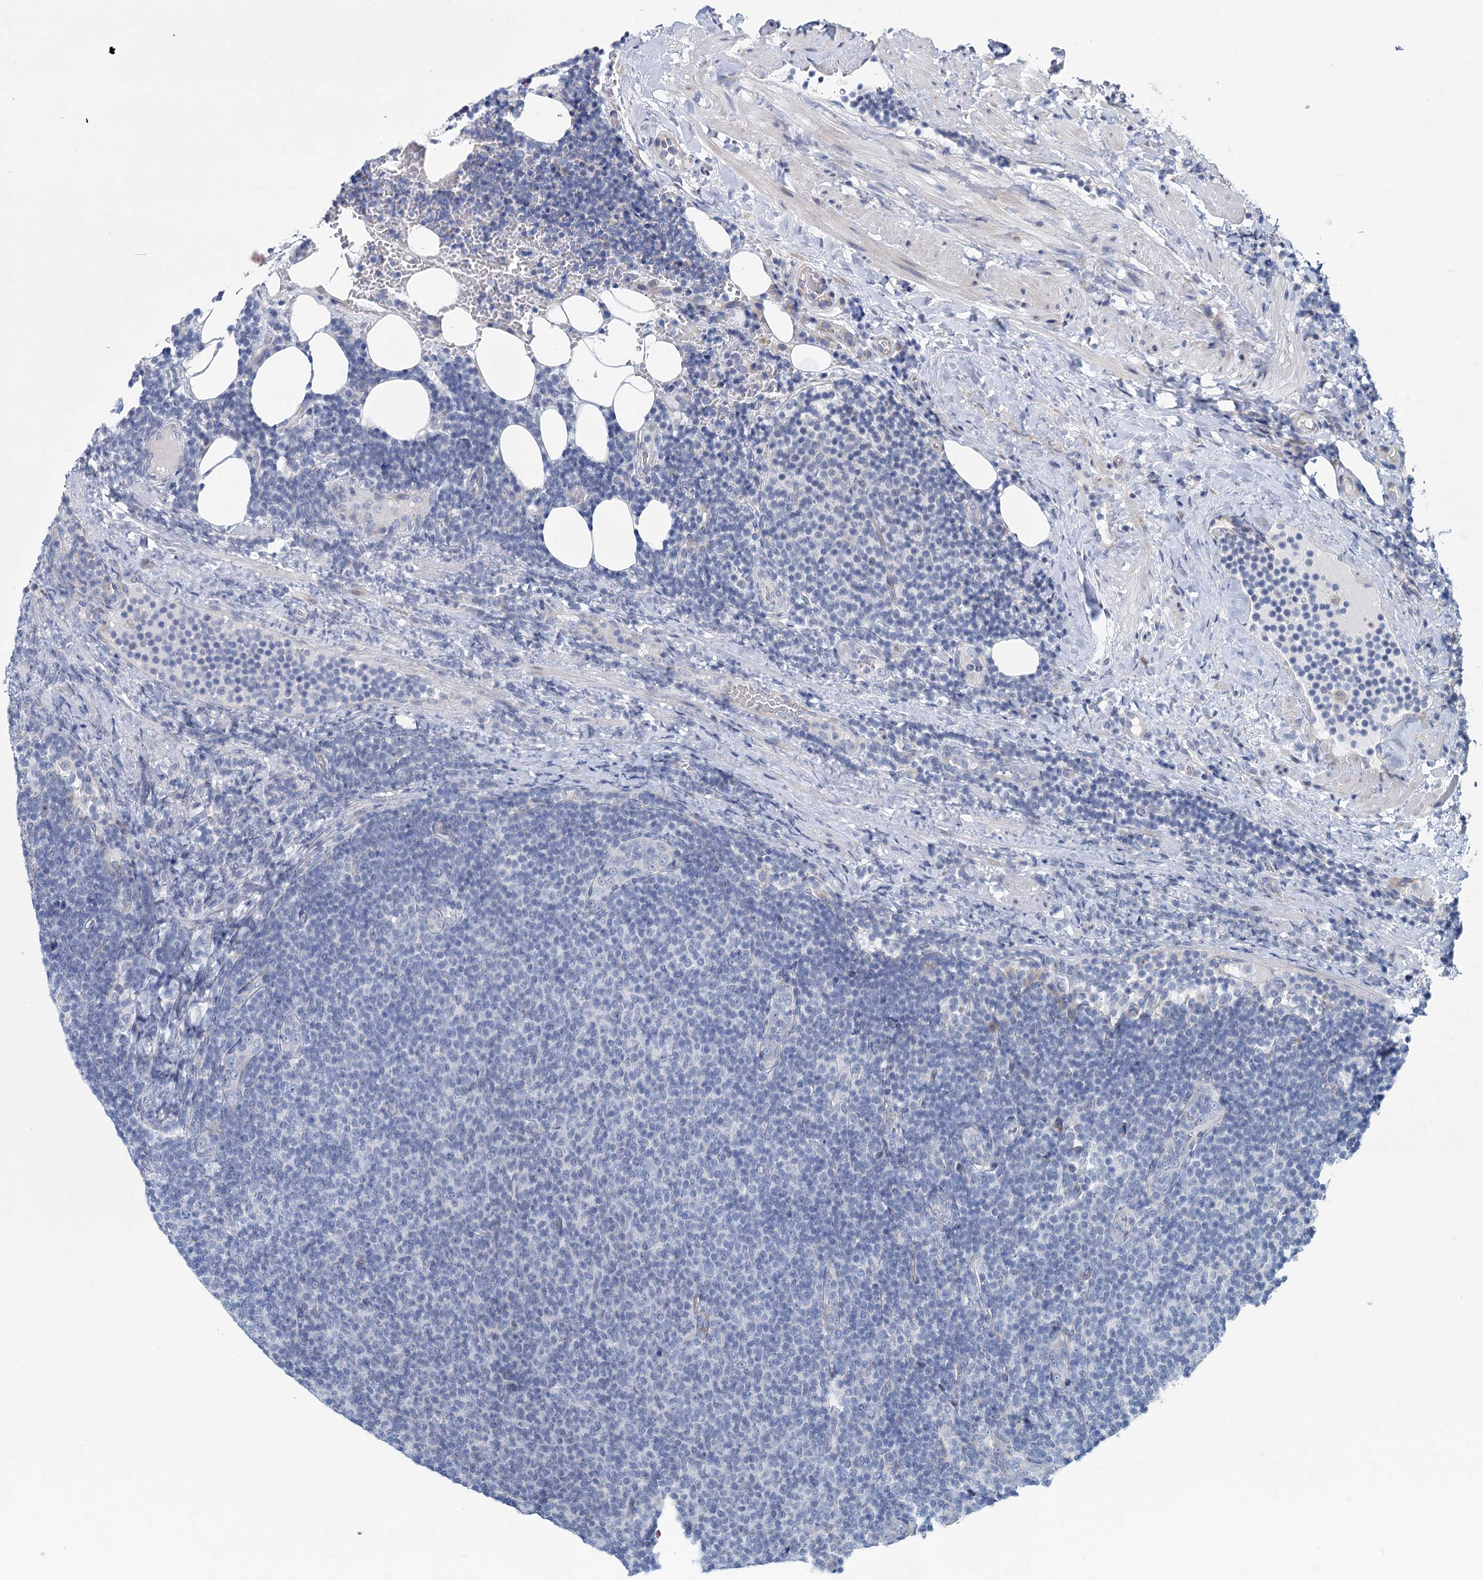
{"staining": {"intensity": "negative", "quantity": "none", "location": "none"}, "tissue": "lymphoma", "cell_type": "Tumor cells", "image_type": "cancer", "snomed": [{"axis": "morphology", "description": "Malignant lymphoma, non-Hodgkin's type, Low grade"}, {"axis": "topography", "description": "Lymph node"}], "caption": "DAB immunohistochemical staining of low-grade malignant lymphoma, non-Hodgkin's type demonstrates no significant expression in tumor cells.", "gene": "PRSS35", "patient": {"sex": "male", "age": 66}}